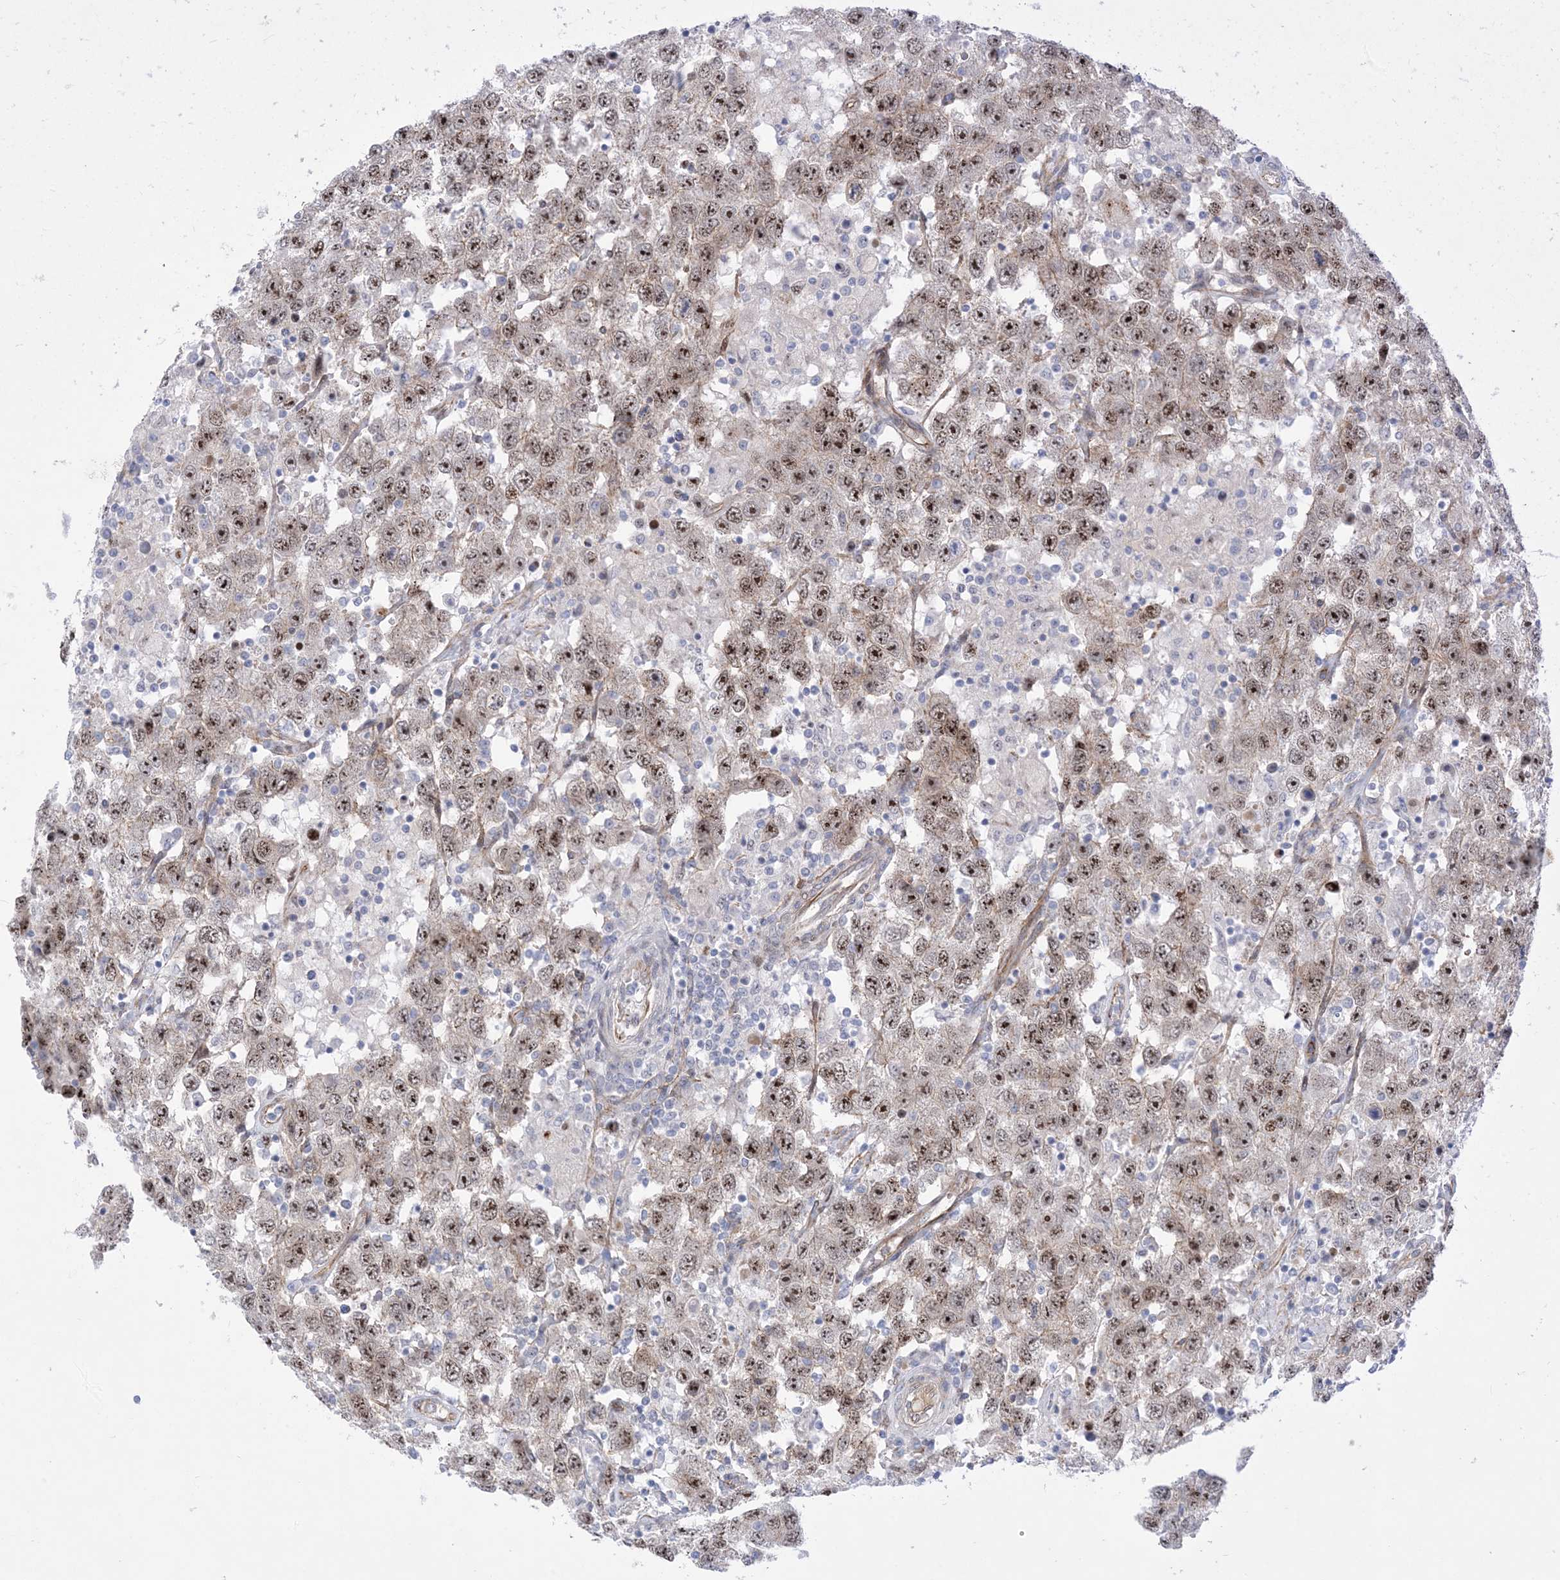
{"staining": {"intensity": "moderate", "quantity": ">75%", "location": "cytoplasmic/membranous,nuclear"}, "tissue": "testis cancer", "cell_type": "Tumor cells", "image_type": "cancer", "snomed": [{"axis": "morphology", "description": "Seminoma, NOS"}, {"axis": "topography", "description": "Testis"}], "caption": "Immunohistochemistry of testis cancer demonstrates medium levels of moderate cytoplasmic/membranous and nuclear positivity in about >75% of tumor cells. The staining was performed using DAB (3,3'-diaminobenzidine), with brown indicating positive protein expression. Nuclei are stained blue with hematoxylin.", "gene": "MARS2", "patient": {"sex": "male", "age": 41}}